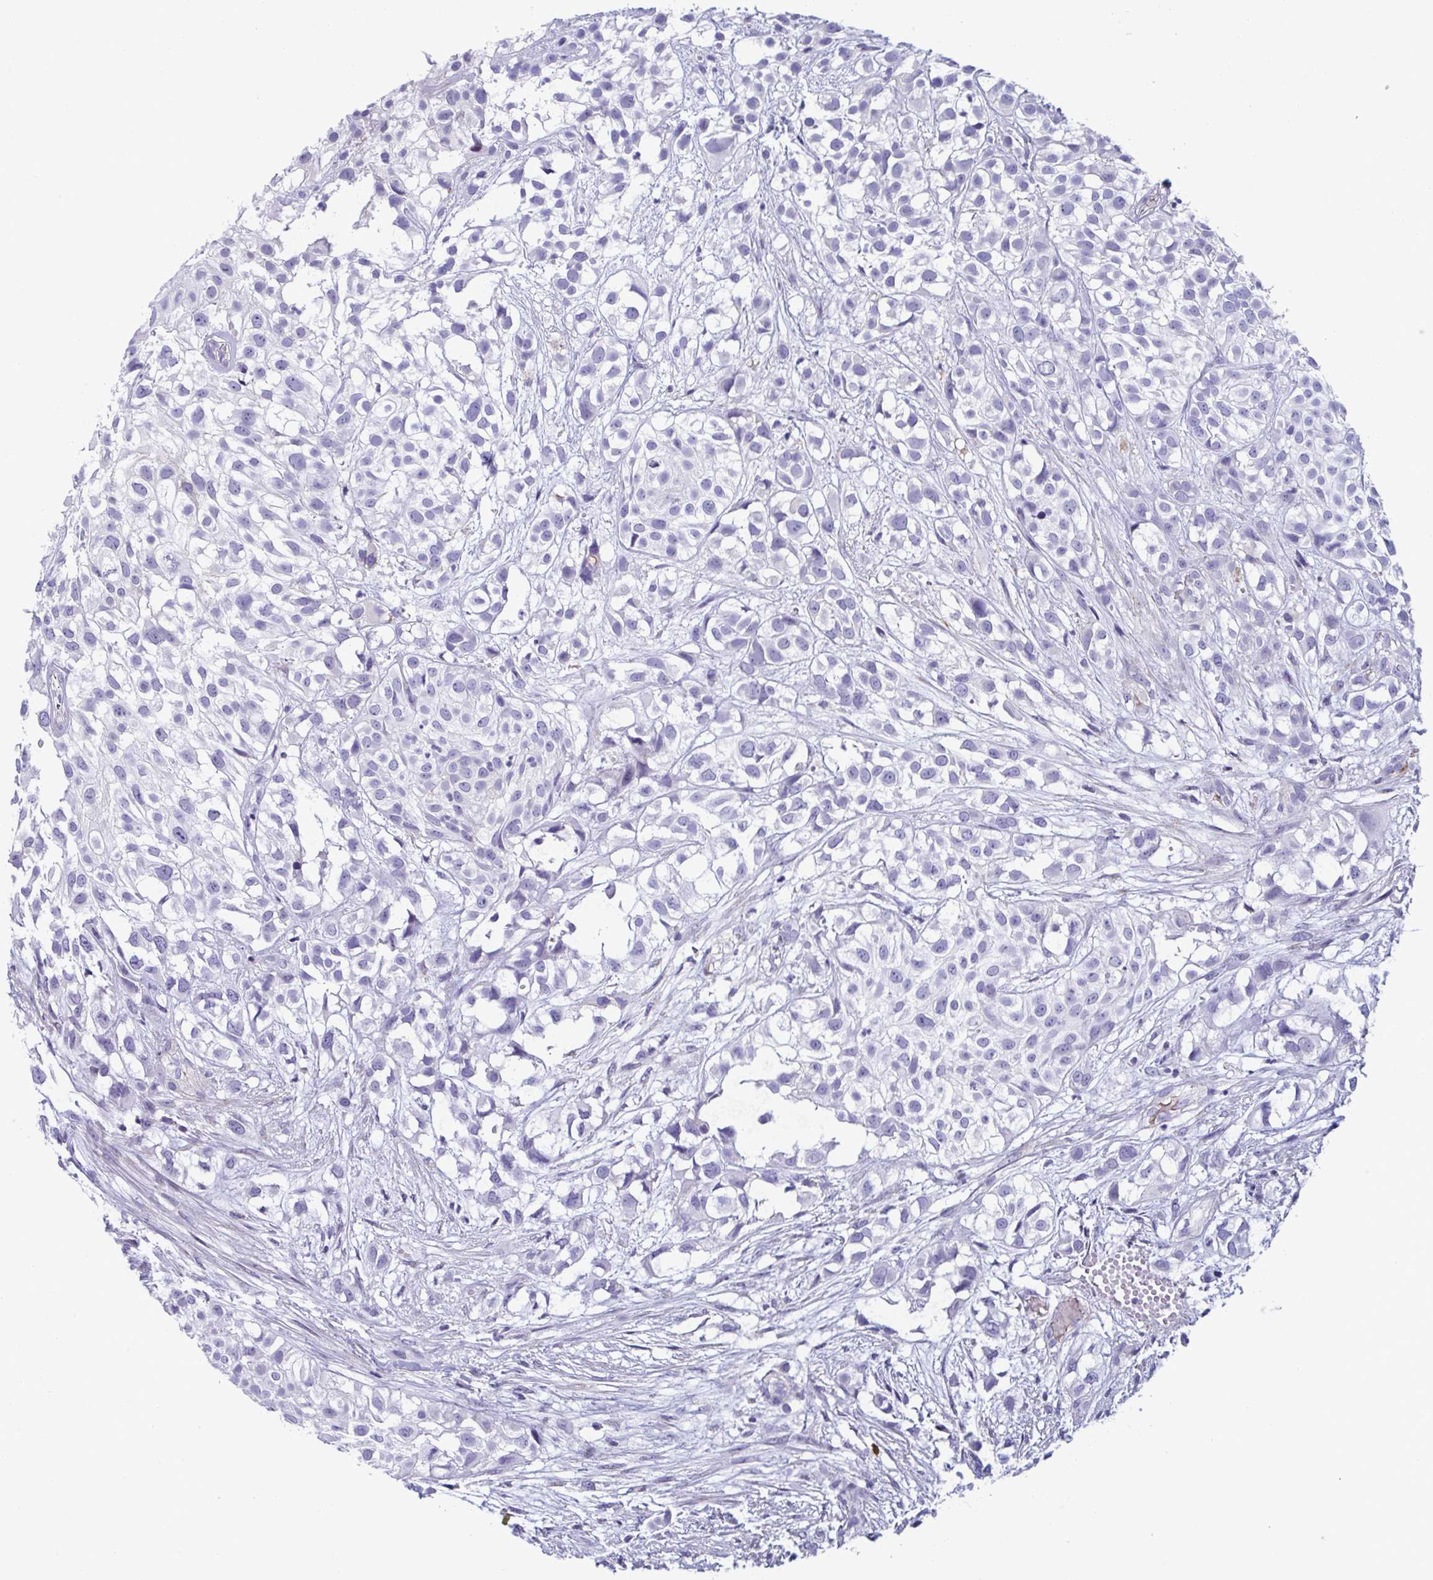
{"staining": {"intensity": "negative", "quantity": "none", "location": "none"}, "tissue": "urothelial cancer", "cell_type": "Tumor cells", "image_type": "cancer", "snomed": [{"axis": "morphology", "description": "Urothelial carcinoma, High grade"}, {"axis": "topography", "description": "Urinary bladder"}], "caption": "A photomicrograph of urothelial cancer stained for a protein demonstrates no brown staining in tumor cells.", "gene": "MS4A14", "patient": {"sex": "male", "age": 56}}